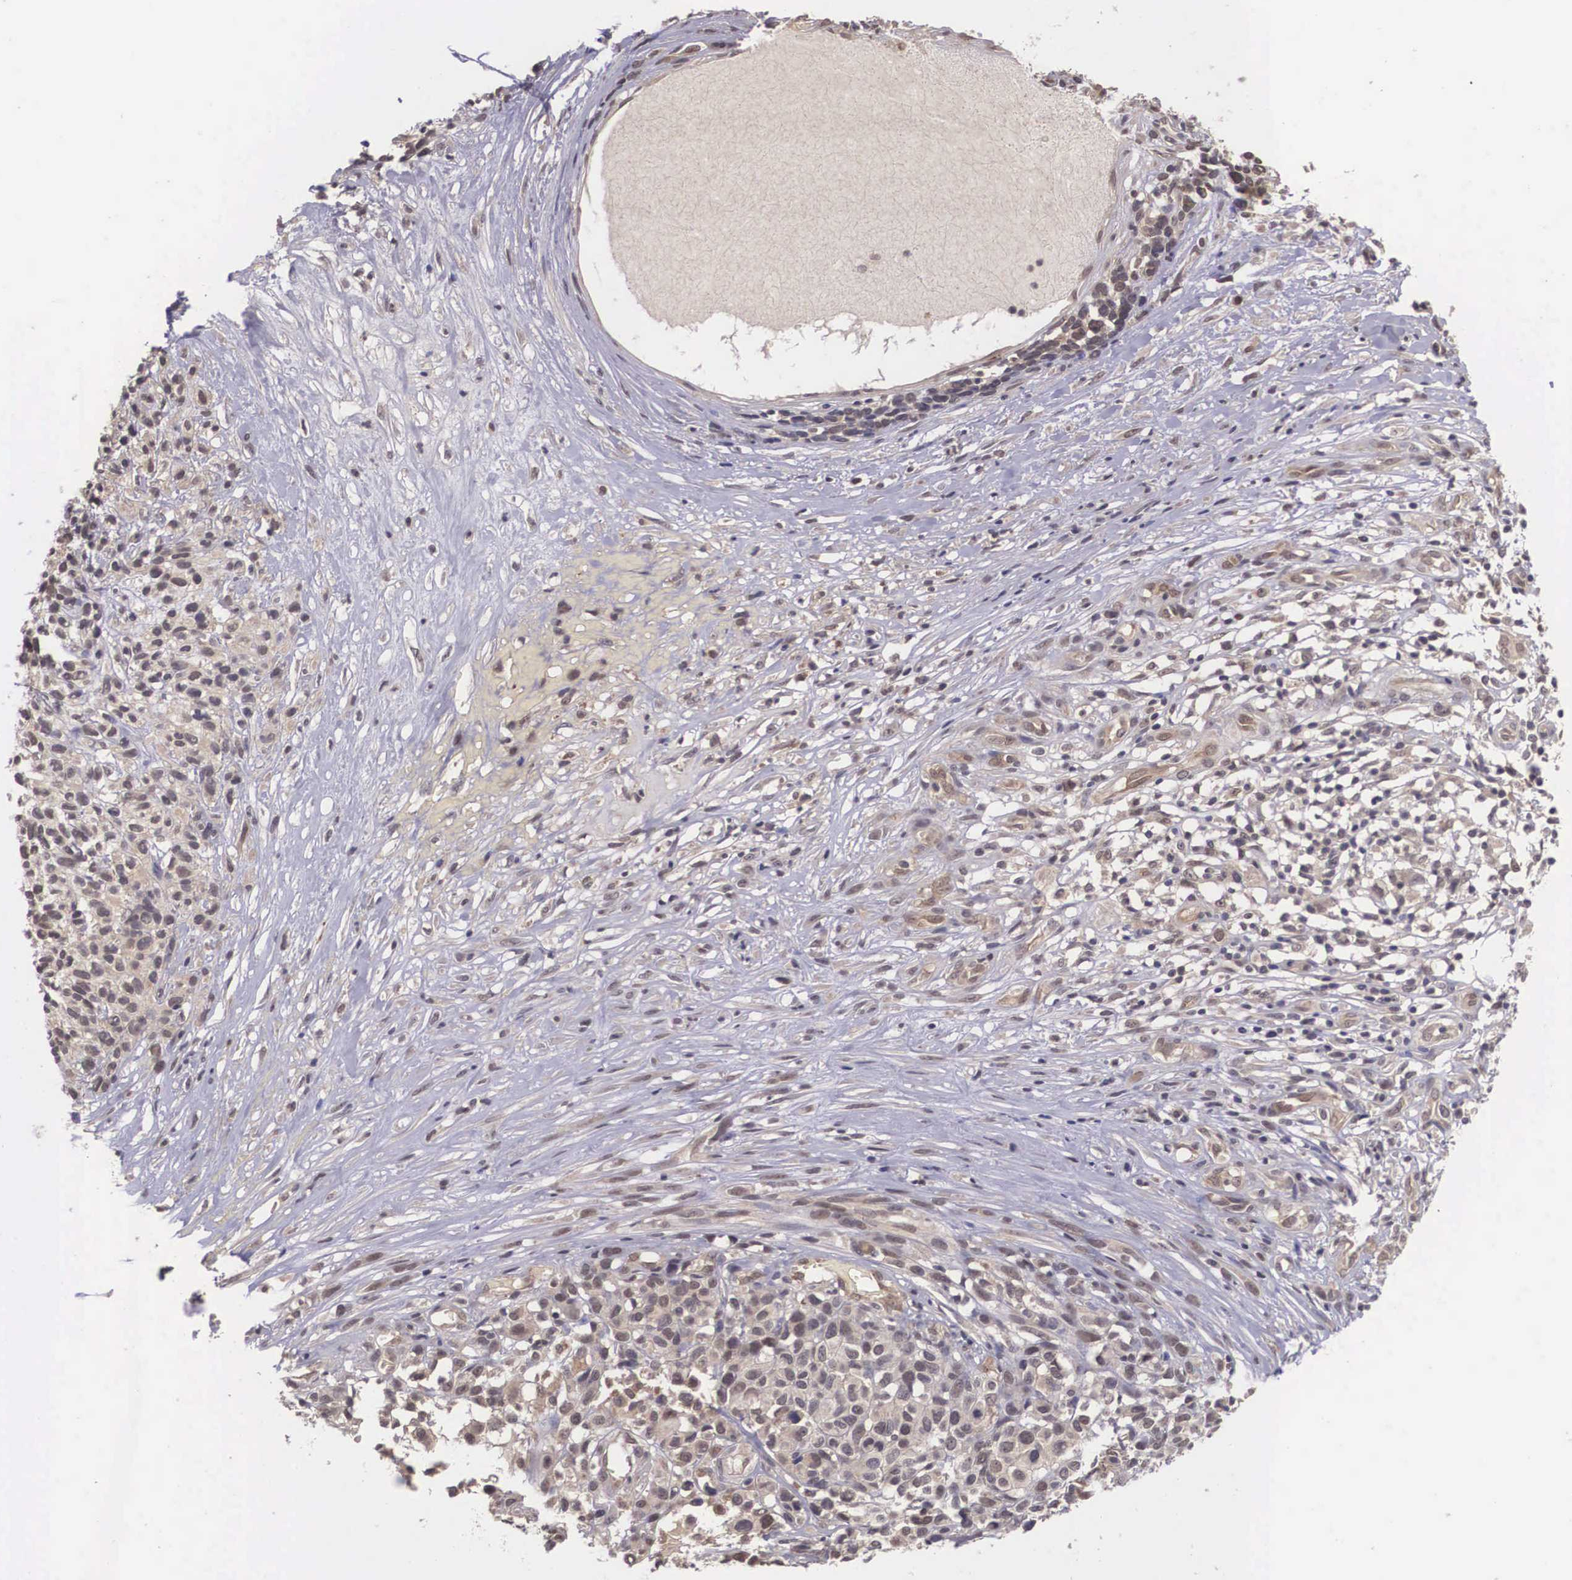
{"staining": {"intensity": "weak", "quantity": ">75%", "location": "cytoplasmic/membranous"}, "tissue": "melanoma", "cell_type": "Tumor cells", "image_type": "cancer", "snomed": [{"axis": "morphology", "description": "Malignant melanoma, NOS"}, {"axis": "topography", "description": "Skin"}], "caption": "Immunohistochemical staining of malignant melanoma reveals weak cytoplasmic/membranous protein expression in about >75% of tumor cells.", "gene": "VASH1", "patient": {"sex": "female", "age": 85}}